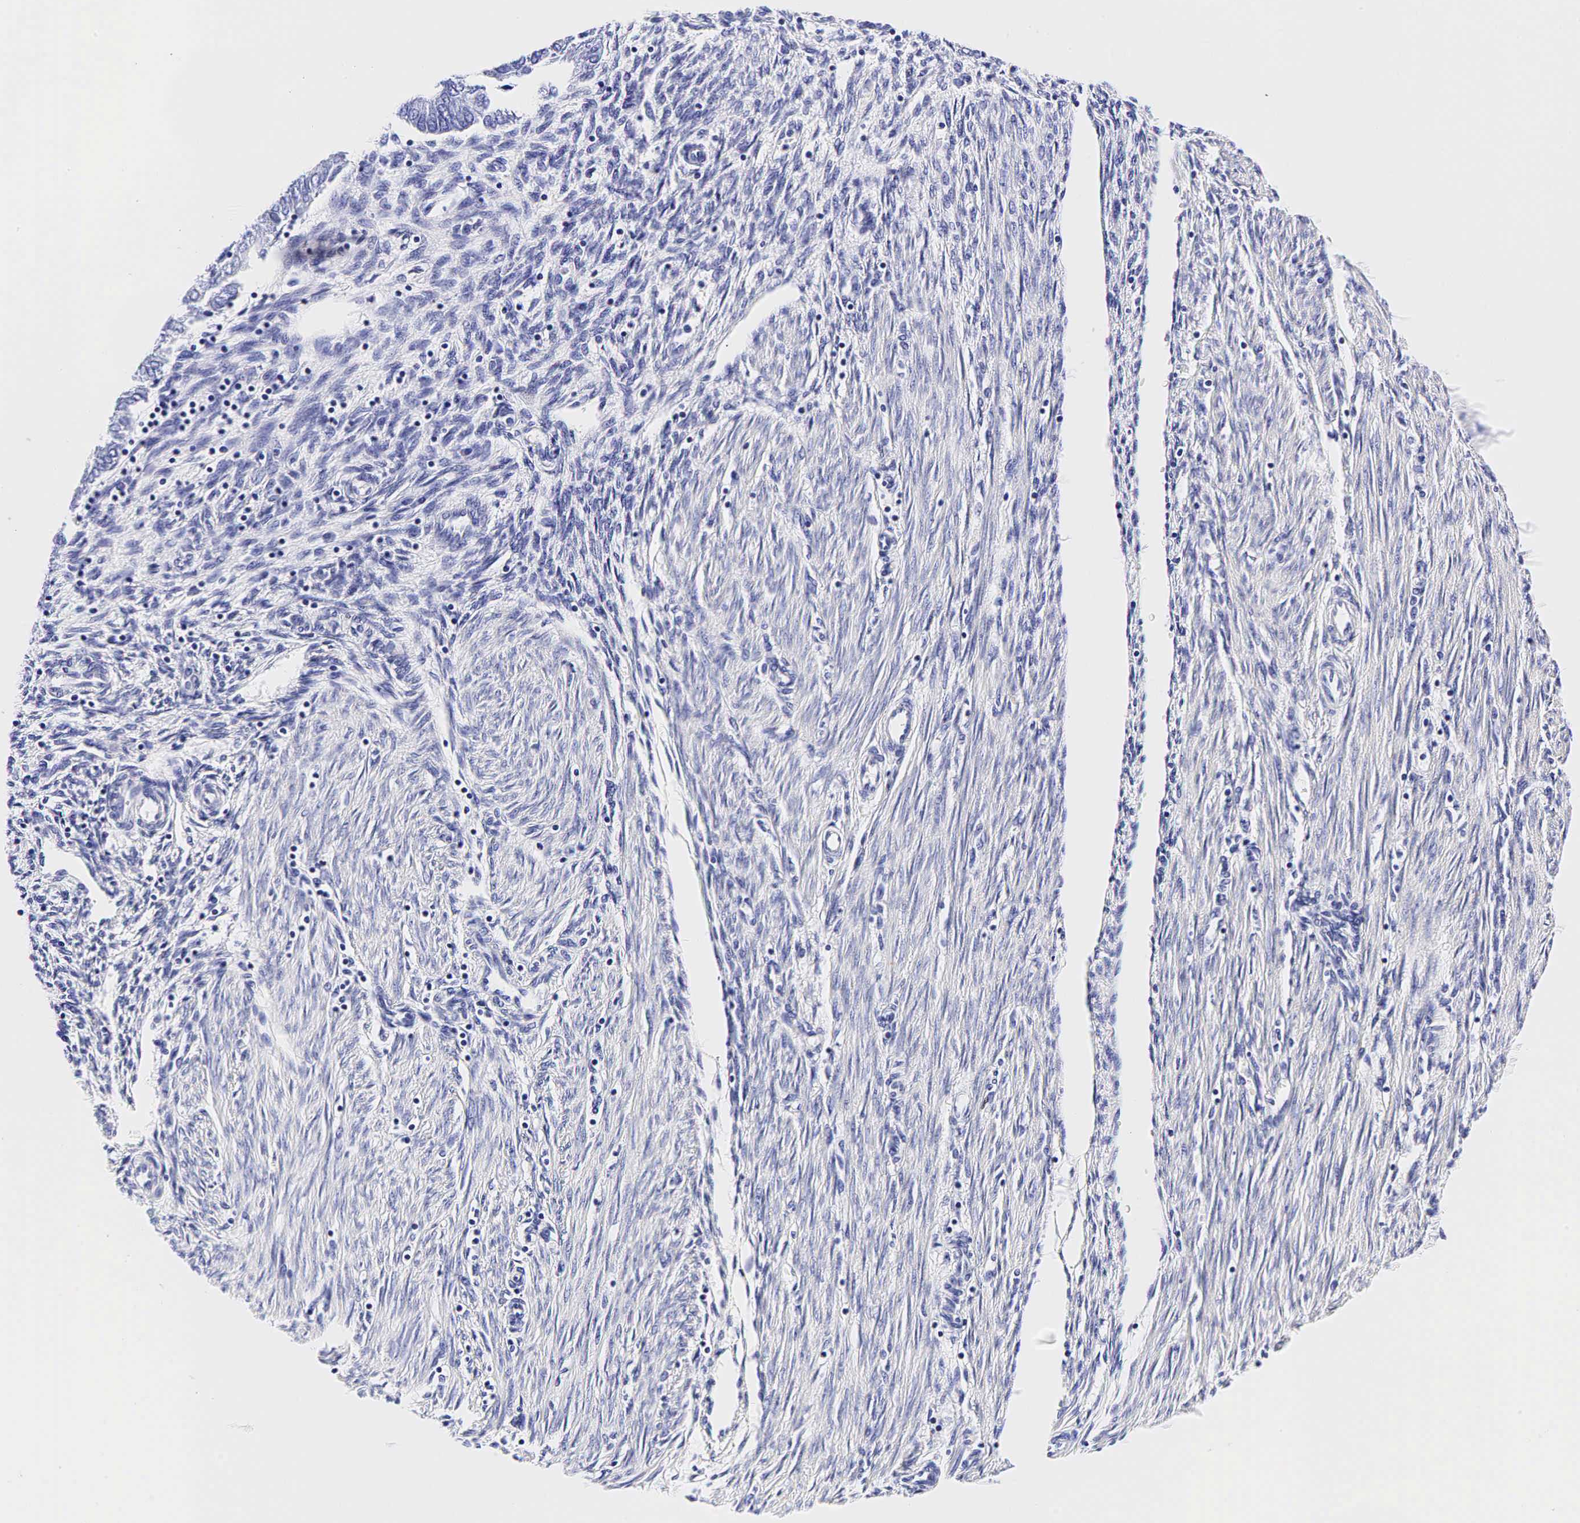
{"staining": {"intensity": "negative", "quantity": "none", "location": "none"}, "tissue": "endometrial cancer", "cell_type": "Tumor cells", "image_type": "cancer", "snomed": [{"axis": "morphology", "description": "Adenocarcinoma, NOS"}, {"axis": "topography", "description": "Endometrium"}], "caption": "Immunohistochemistry (IHC) photomicrograph of neoplastic tissue: human endometrial cancer (adenocarcinoma) stained with DAB (3,3'-diaminobenzidine) shows no significant protein staining in tumor cells.", "gene": "GCG", "patient": {"sex": "female", "age": 51}}